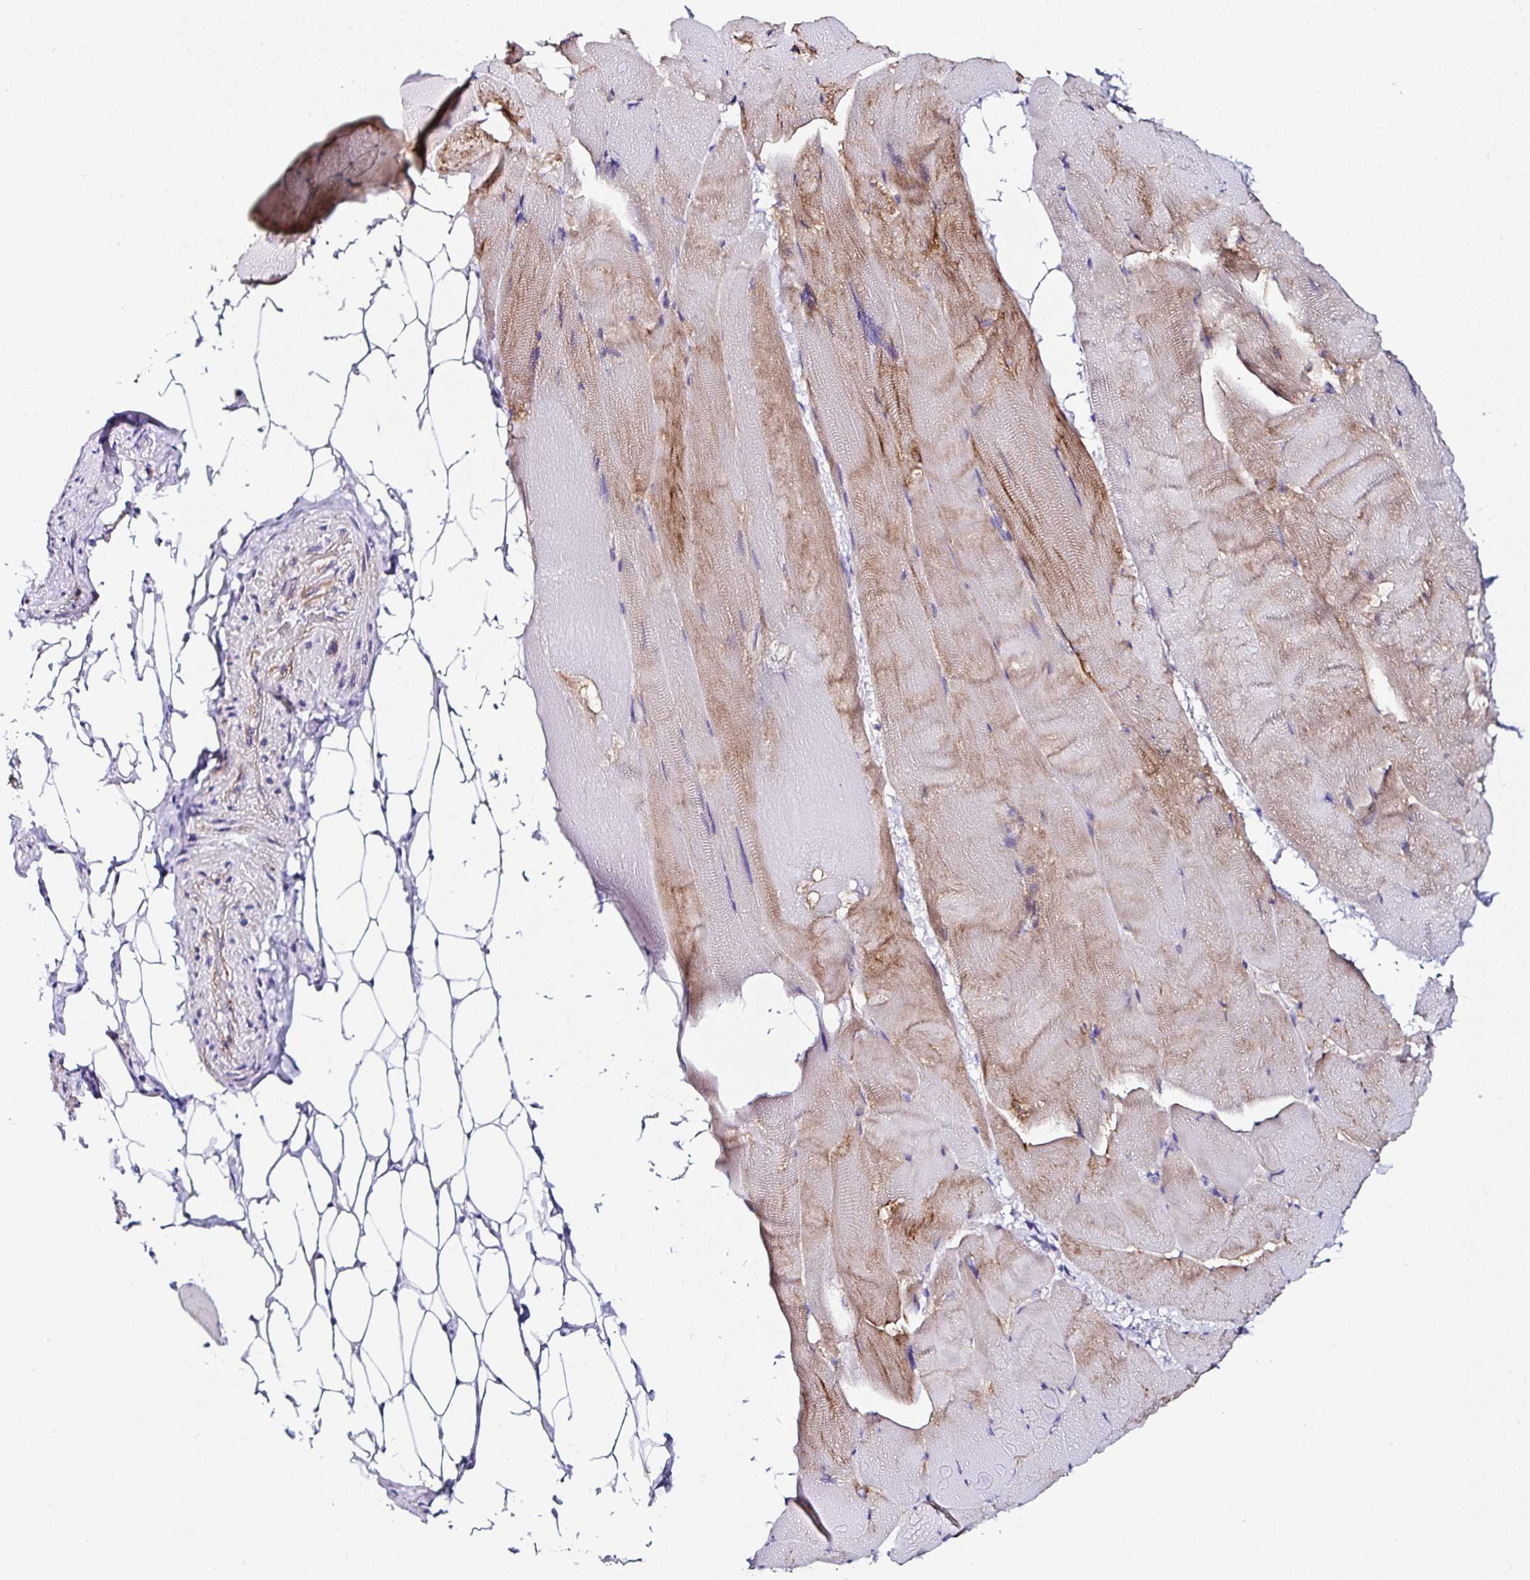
{"staining": {"intensity": "moderate", "quantity": "<25%", "location": "cytoplasmic/membranous"}, "tissue": "skeletal muscle", "cell_type": "Myocytes", "image_type": "normal", "snomed": [{"axis": "morphology", "description": "Normal tissue, NOS"}, {"axis": "topography", "description": "Skeletal muscle"}], "caption": "IHC histopathology image of unremarkable human skeletal muscle stained for a protein (brown), which exhibits low levels of moderate cytoplasmic/membranous staining in approximately <25% of myocytes.", "gene": "TMPRSS11E", "patient": {"sex": "female", "age": 64}}